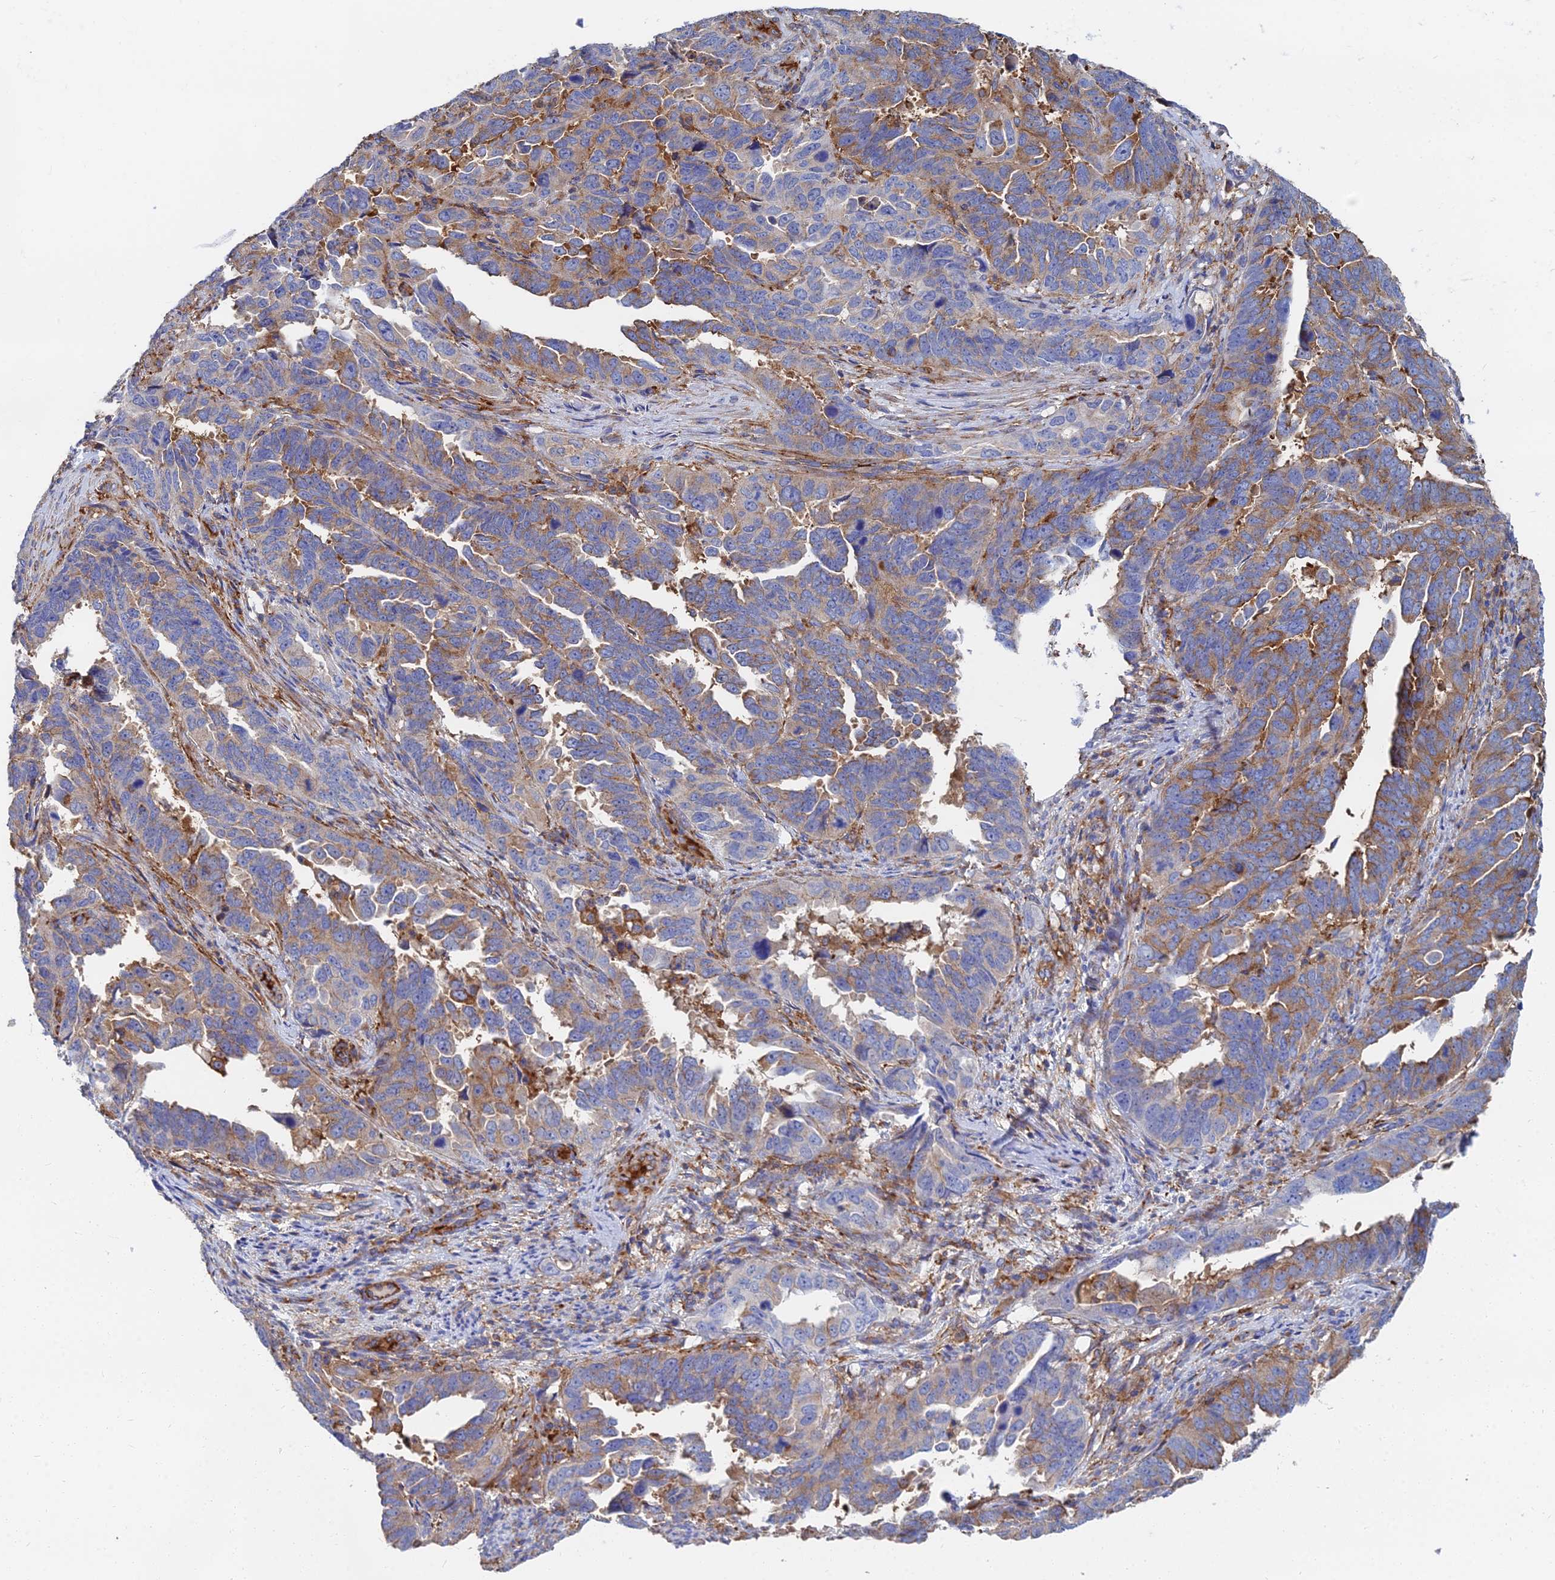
{"staining": {"intensity": "moderate", "quantity": "25%-75%", "location": "cytoplasmic/membranous"}, "tissue": "endometrial cancer", "cell_type": "Tumor cells", "image_type": "cancer", "snomed": [{"axis": "morphology", "description": "Adenocarcinoma, NOS"}, {"axis": "topography", "description": "Endometrium"}], "caption": "Immunohistochemistry (IHC) staining of endometrial adenocarcinoma, which displays medium levels of moderate cytoplasmic/membranous positivity in approximately 25%-75% of tumor cells indicating moderate cytoplasmic/membranous protein positivity. The staining was performed using DAB (brown) for protein detection and nuclei were counterstained in hematoxylin (blue).", "gene": "GPR42", "patient": {"sex": "female", "age": 65}}